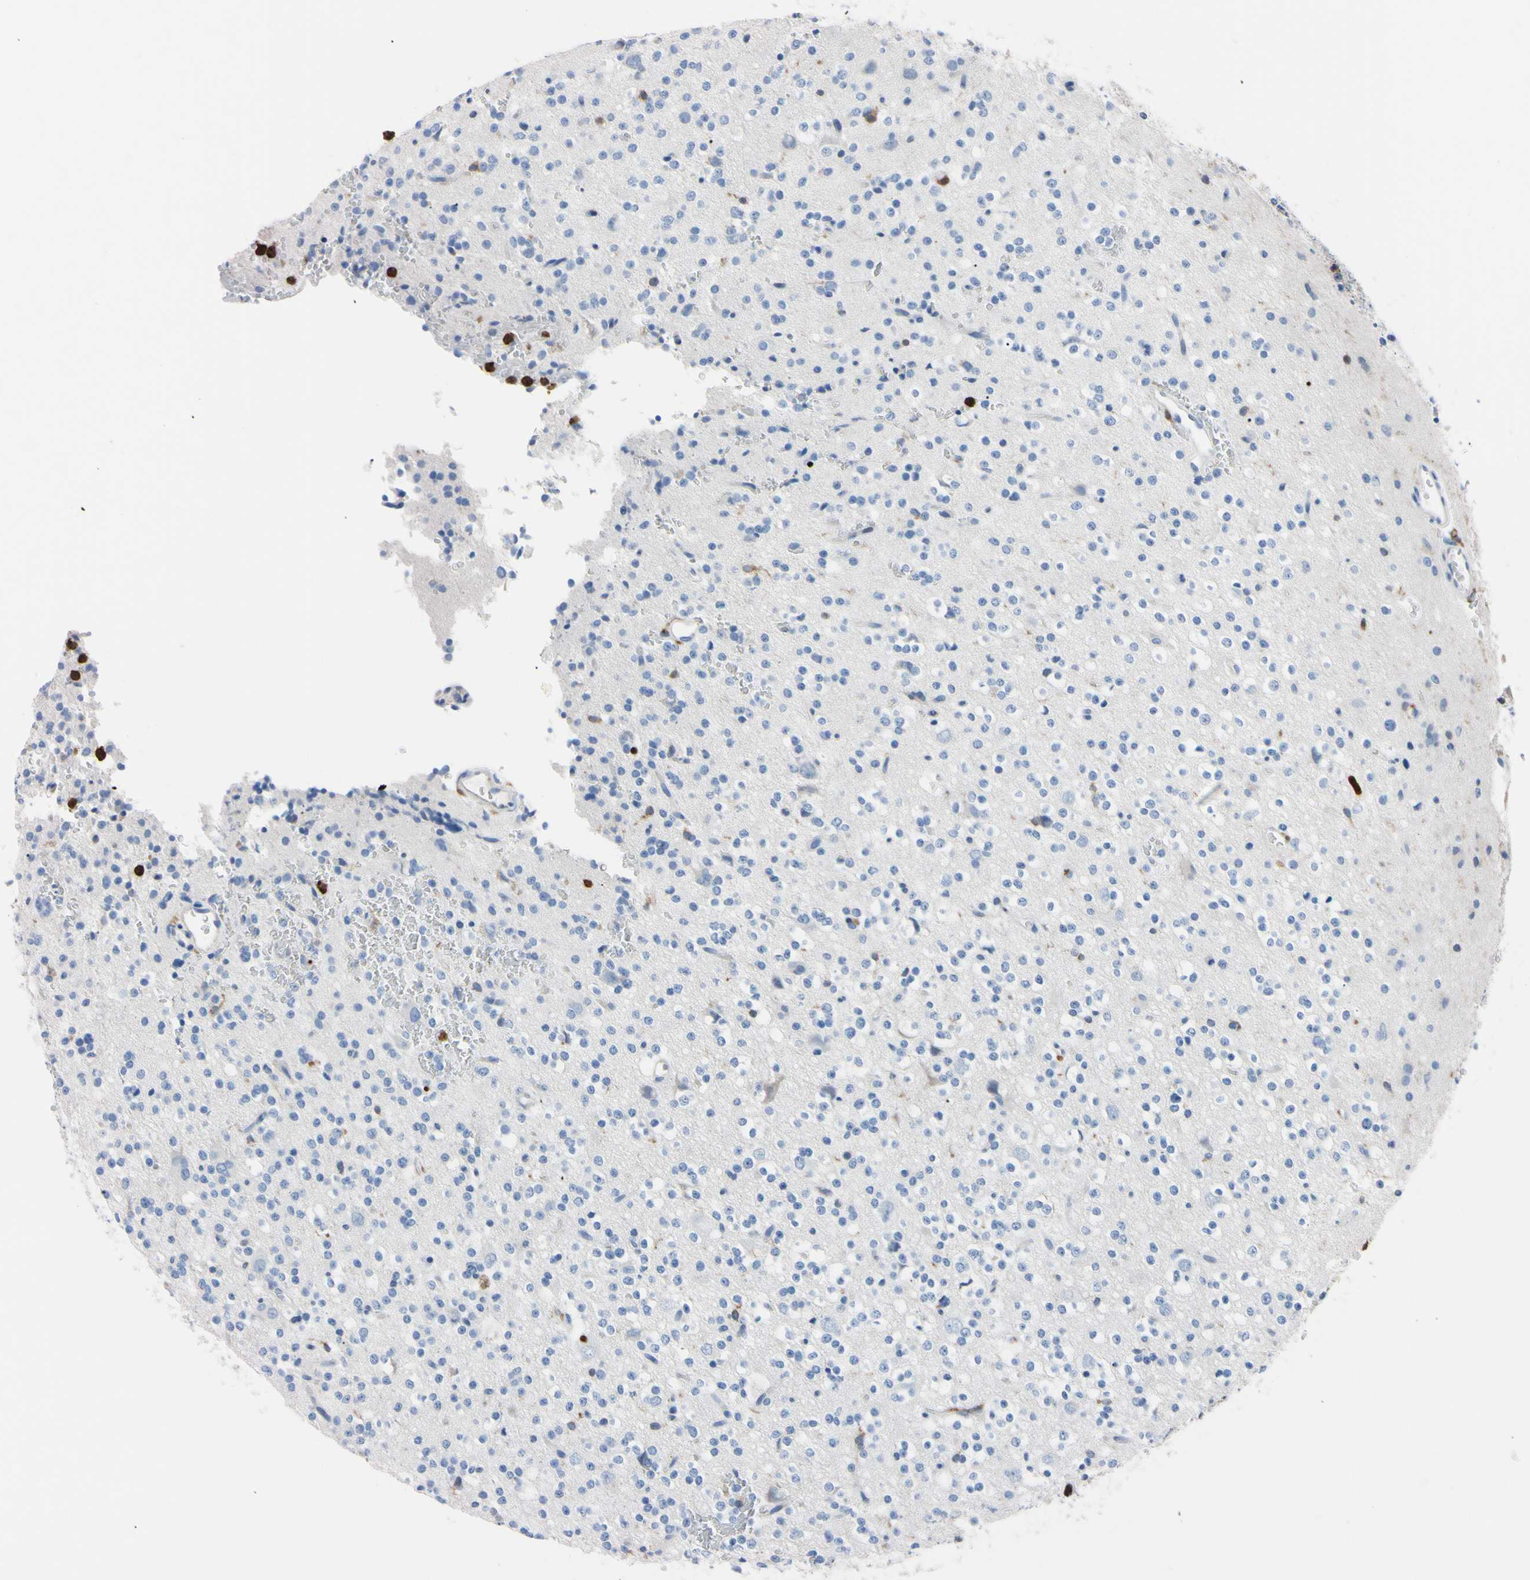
{"staining": {"intensity": "negative", "quantity": "none", "location": "none"}, "tissue": "glioma", "cell_type": "Tumor cells", "image_type": "cancer", "snomed": [{"axis": "morphology", "description": "Glioma, malignant, High grade"}, {"axis": "topography", "description": "Brain"}], "caption": "A histopathology image of glioma stained for a protein reveals no brown staining in tumor cells.", "gene": "NCF4", "patient": {"sex": "male", "age": 47}}